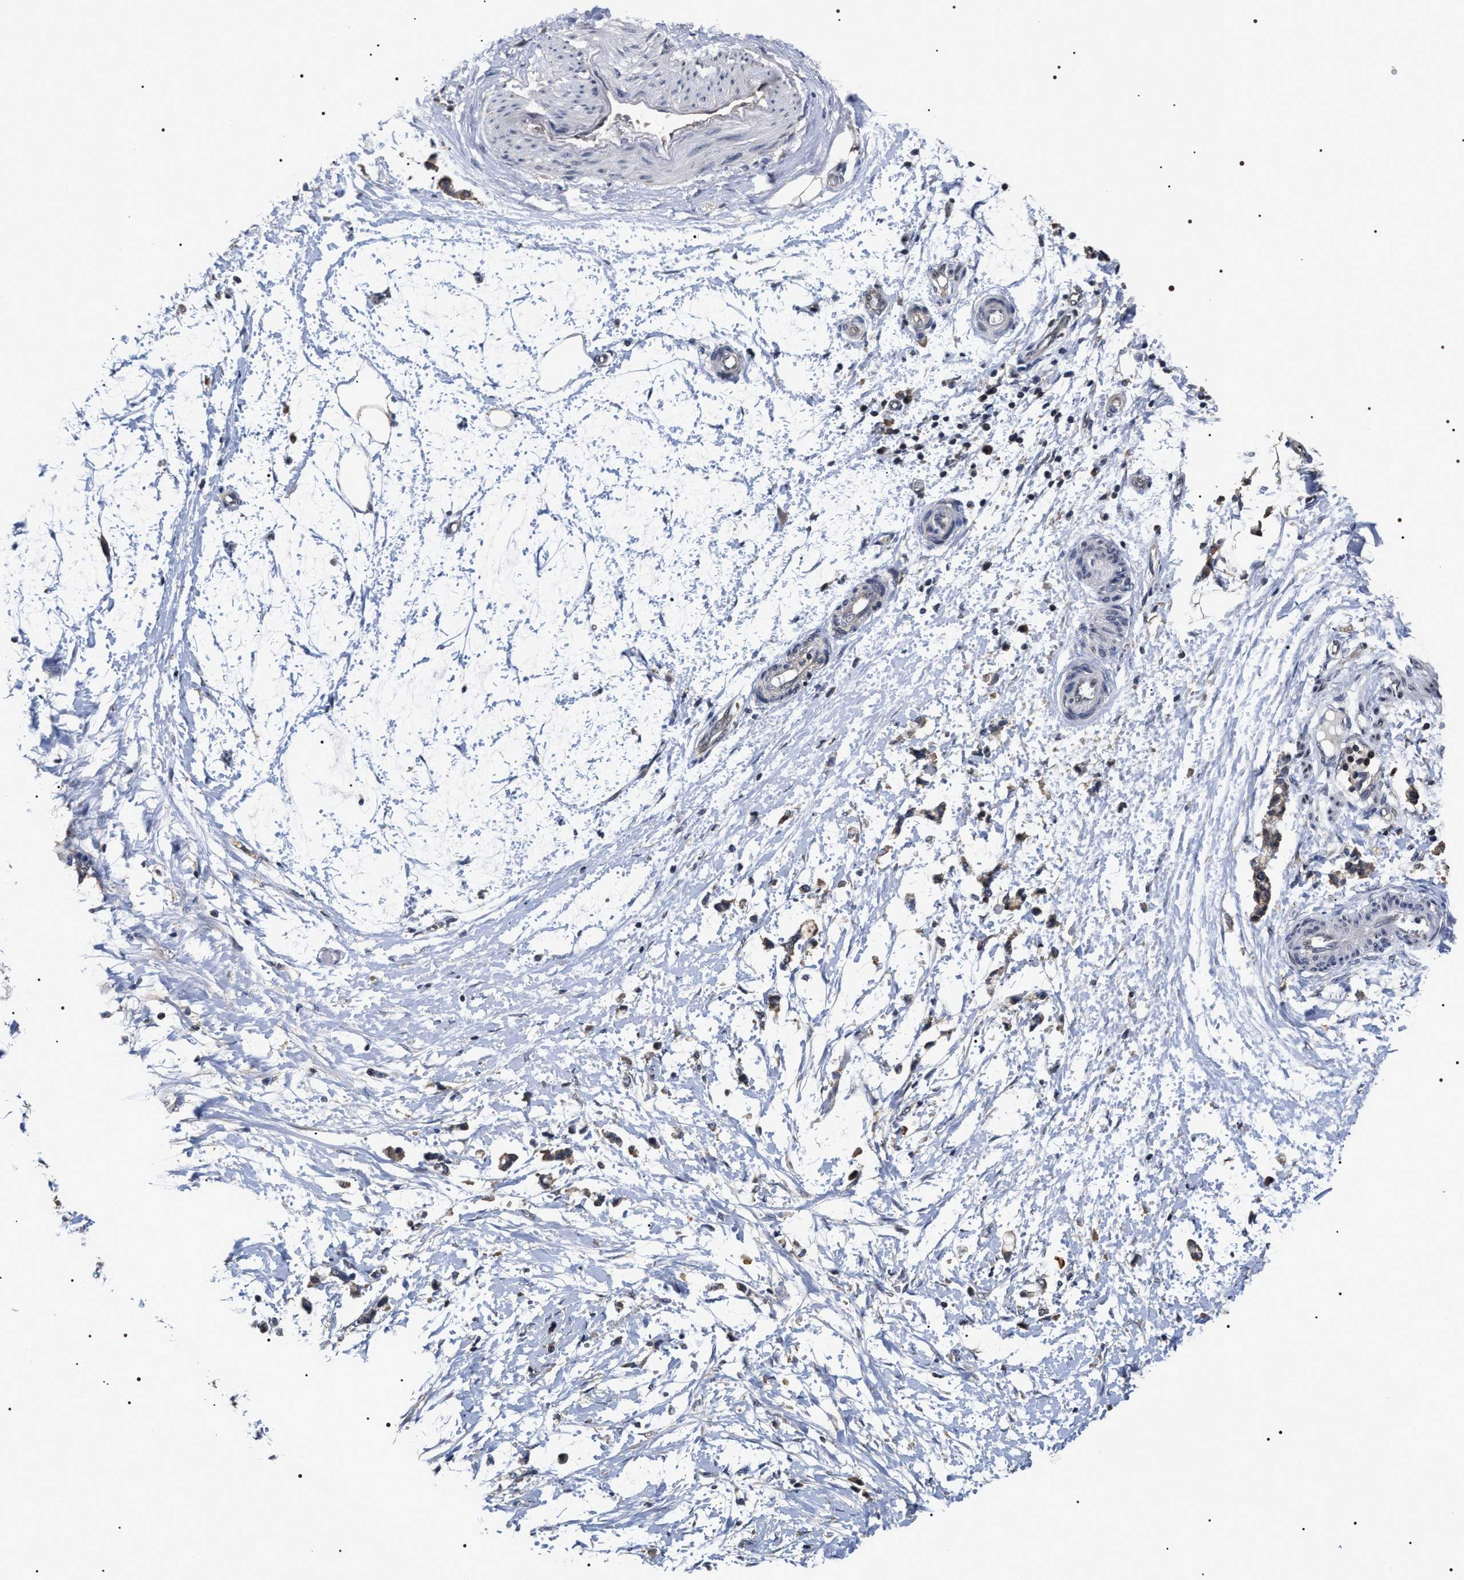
{"staining": {"intensity": "negative", "quantity": "none", "location": "none"}, "tissue": "adipose tissue", "cell_type": "Adipocytes", "image_type": "normal", "snomed": [{"axis": "morphology", "description": "Normal tissue, NOS"}, {"axis": "morphology", "description": "Adenocarcinoma, NOS"}, {"axis": "topography", "description": "Colon"}, {"axis": "topography", "description": "Peripheral nerve tissue"}], "caption": "Protein analysis of benign adipose tissue shows no significant expression in adipocytes.", "gene": "UPF3A", "patient": {"sex": "male", "age": 14}}